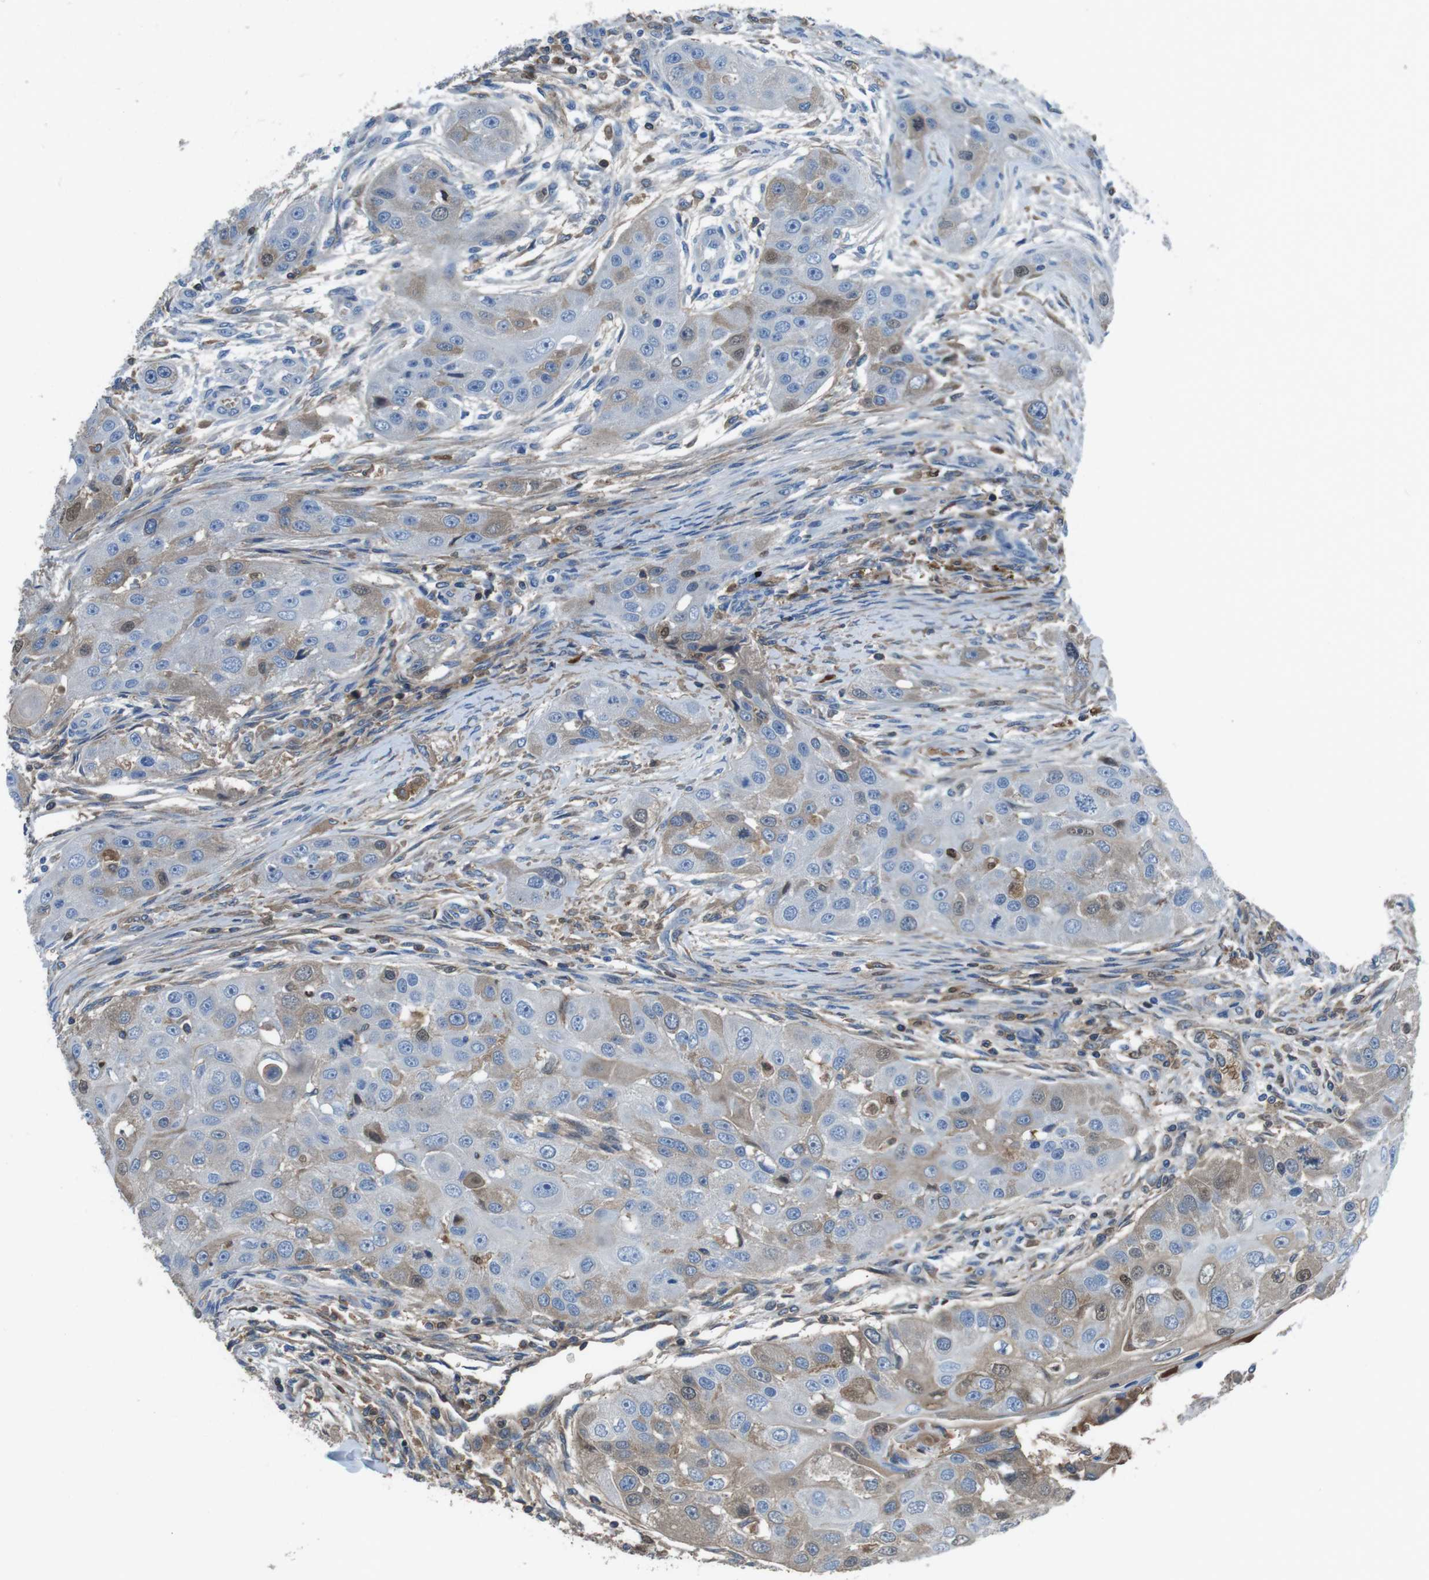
{"staining": {"intensity": "weak", "quantity": "25%-75%", "location": "cytoplasmic/membranous,nuclear"}, "tissue": "head and neck cancer", "cell_type": "Tumor cells", "image_type": "cancer", "snomed": [{"axis": "morphology", "description": "Normal tissue, NOS"}, {"axis": "morphology", "description": "Squamous cell carcinoma, NOS"}, {"axis": "topography", "description": "Skeletal muscle"}, {"axis": "topography", "description": "Head-Neck"}], "caption": "Immunohistochemical staining of head and neck cancer shows low levels of weak cytoplasmic/membranous and nuclear protein expression in about 25%-75% of tumor cells. (Stains: DAB in brown, nuclei in blue, Microscopy: brightfield microscopy at high magnification).", "gene": "TMPRSS15", "patient": {"sex": "male", "age": 51}}